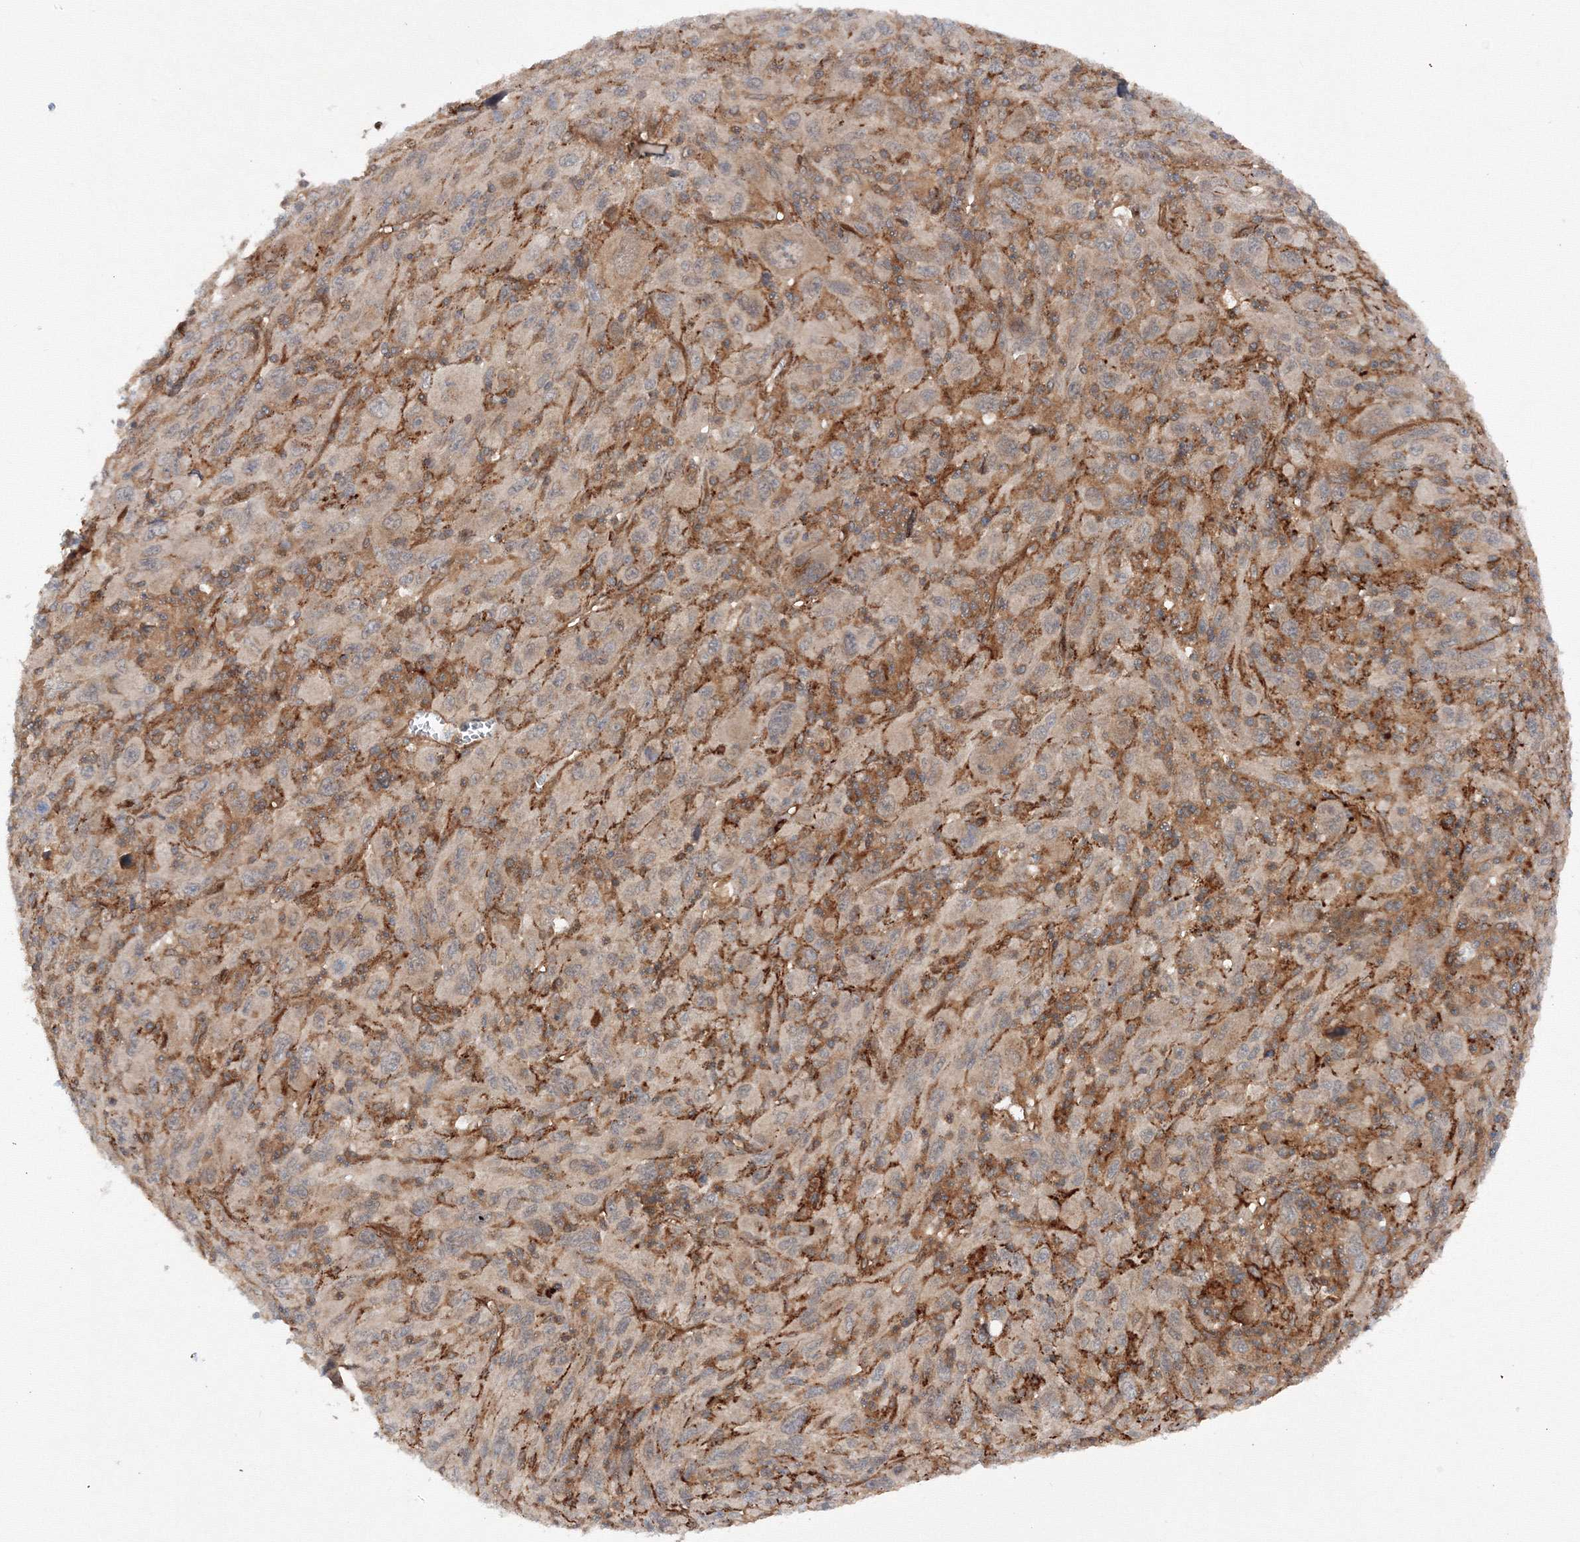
{"staining": {"intensity": "negative", "quantity": "none", "location": "none"}, "tissue": "melanoma", "cell_type": "Tumor cells", "image_type": "cancer", "snomed": [{"axis": "morphology", "description": "Malignant melanoma, Metastatic site"}, {"axis": "topography", "description": "Skin"}], "caption": "A high-resolution photomicrograph shows IHC staining of malignant melanoma (metastatic site), which reveals no significant expression in tumor cells. (DAB (3,3'-diaminobenzidine) immunohistochemistry with hematoxylin counter stain).", "gene": "DCTD", "patient": {"sex": "female", "age": 56}}